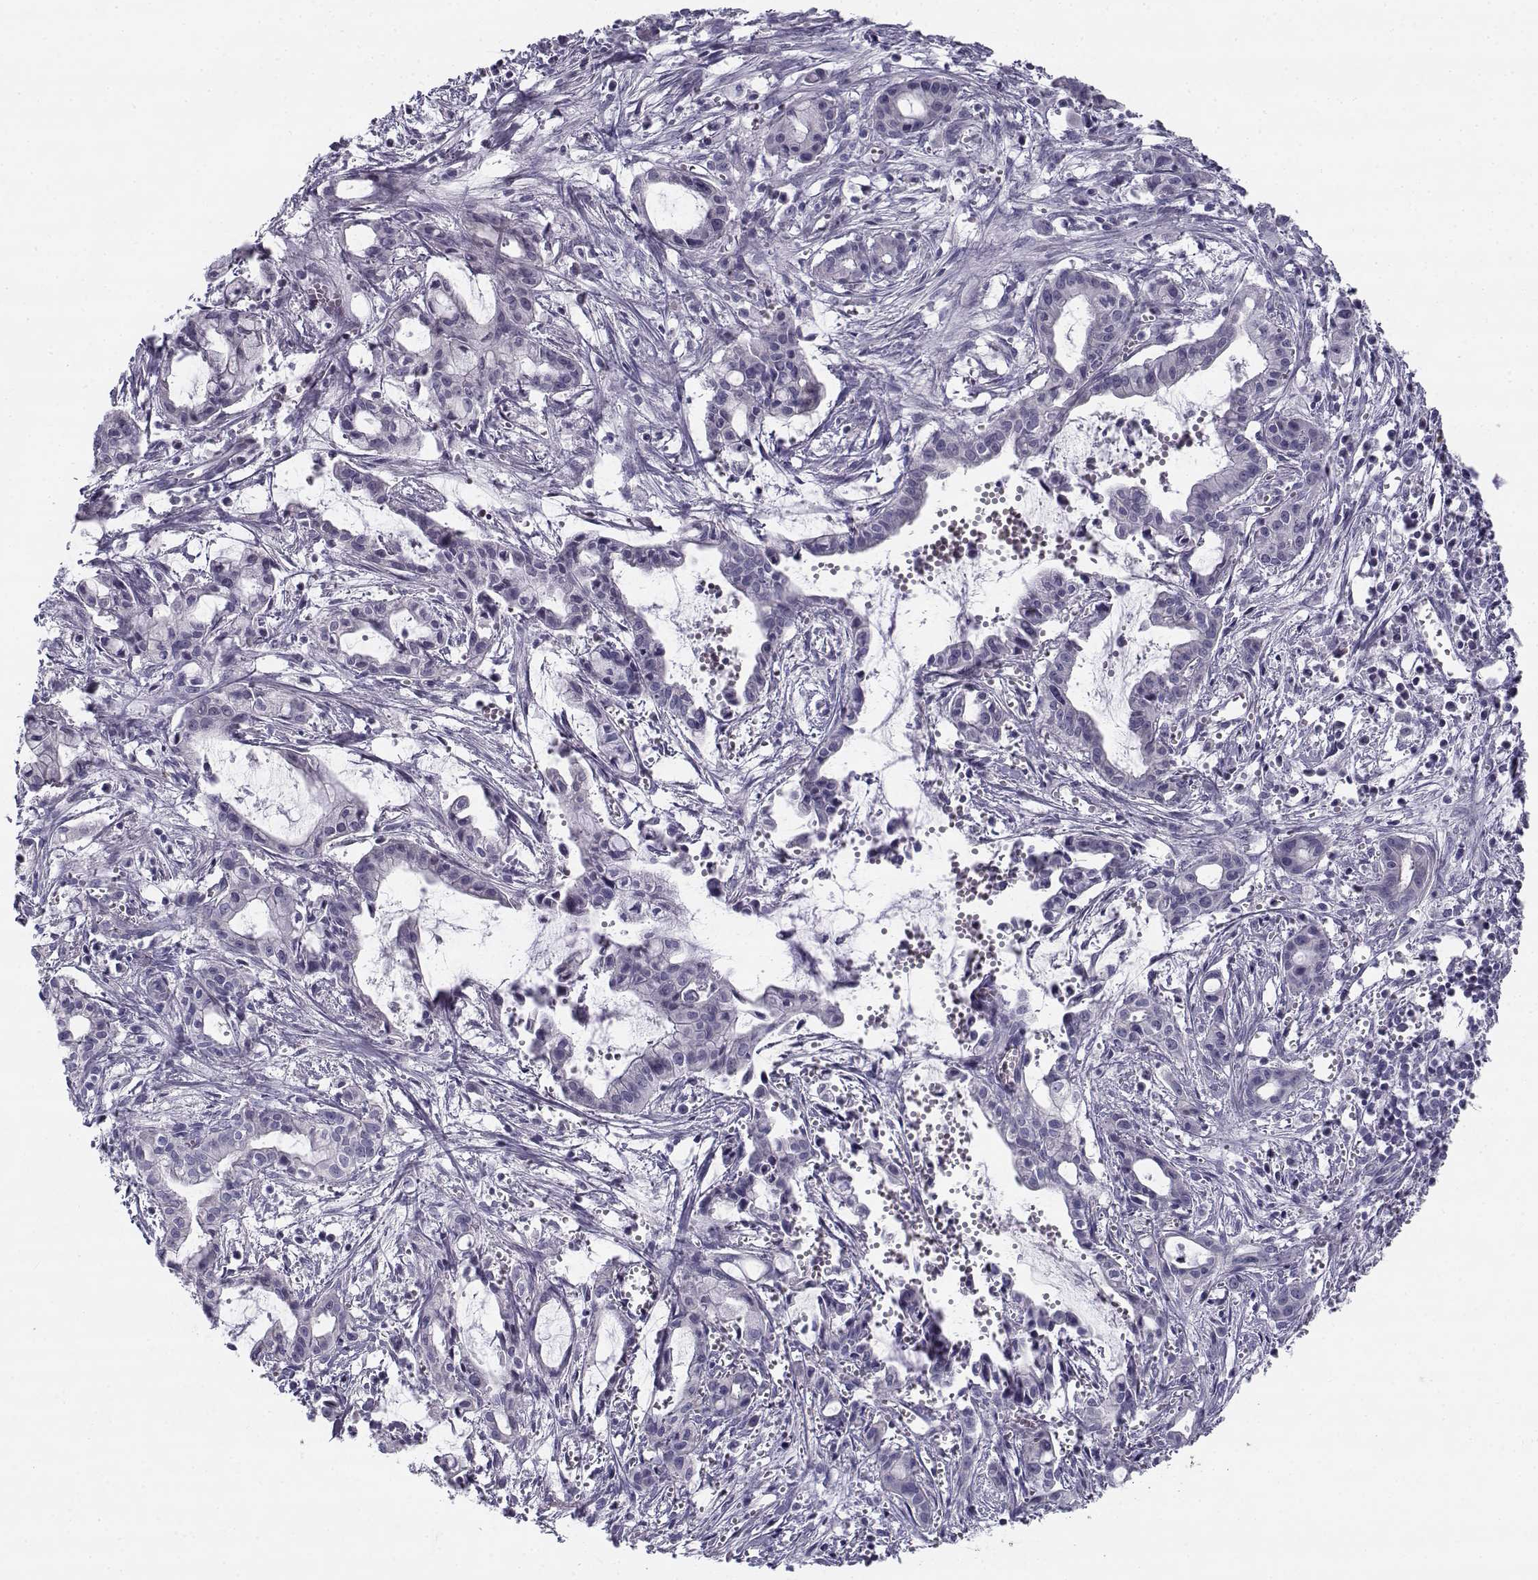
{"staining": {"intensity": "negative", "quantity": "none", "location": "none"}, "tissue": "pancreatic cancer", "cell_type": "Tumor cells", "image_type": "cancer", "snomed": [{"axis": "morphology", "description": "Adenocarcinoma, NOS"}, {"axis": "topography", "description": "Pancreas"}], "caption": "Tumor cells show no significant protein staining in adenocarcinoma (pancreatic).", "gene": "CREB3L3", "patient": {"sex": "male", "age": 48}}